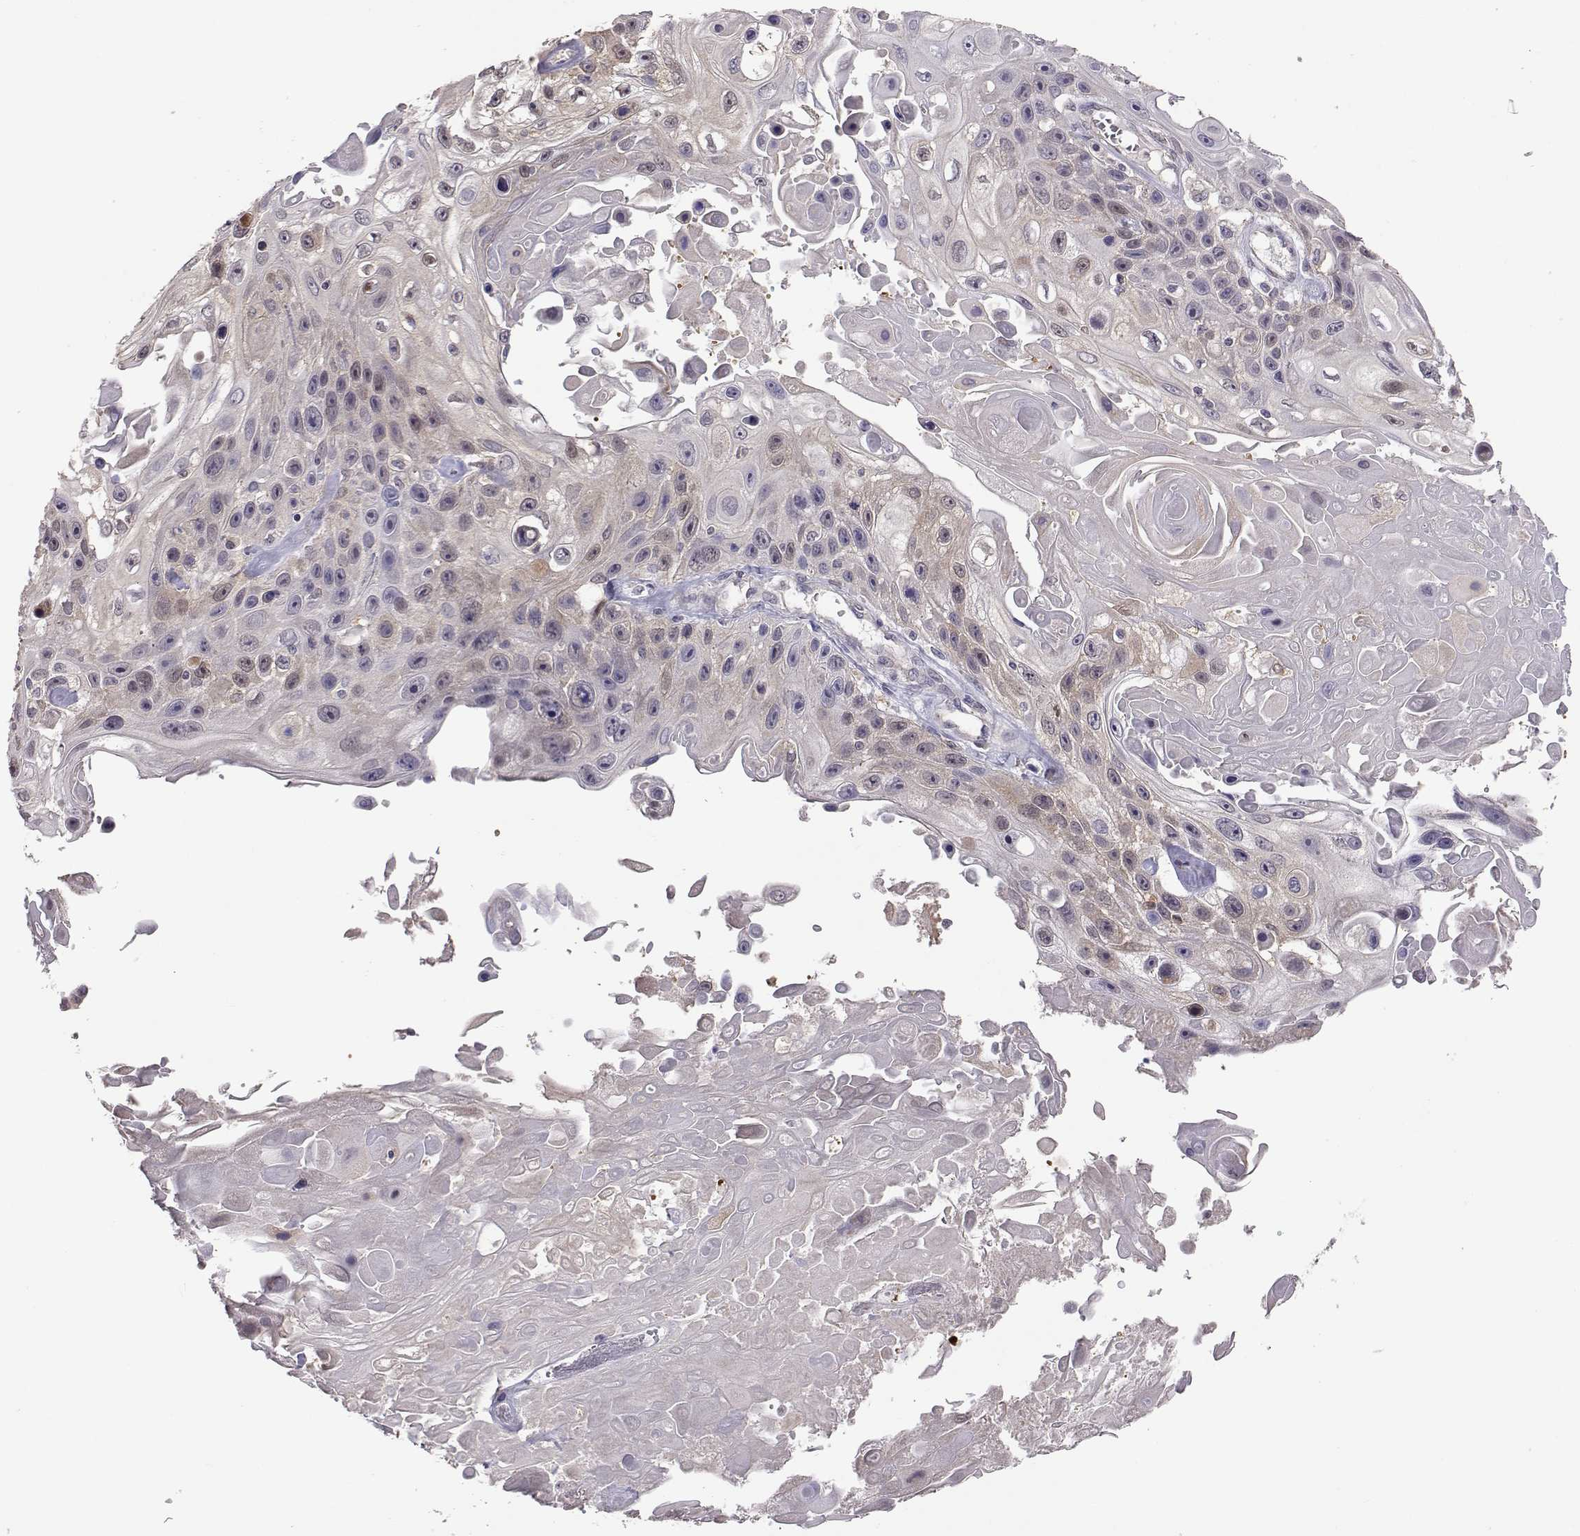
{"staining": {"intensity": "negative", "quantity": "none", "location": "none"}, "tissue": "skin cancer", "cell_type": "Tumor cells", "image_type": "cancer", "snomed": [{"axis": "morphology", "description": "Squamous cell carcinoma, NOS"}, {"axis": "topography", "description": "Skin"}], "caption": "Immunohistochemistry of skin squamous cell carcinoma demonstrates no positivity in tumor cells. Nuclei are stained in blue.", "gene": "NCAM2", "patient": {"sex": "male", "age": 82}}